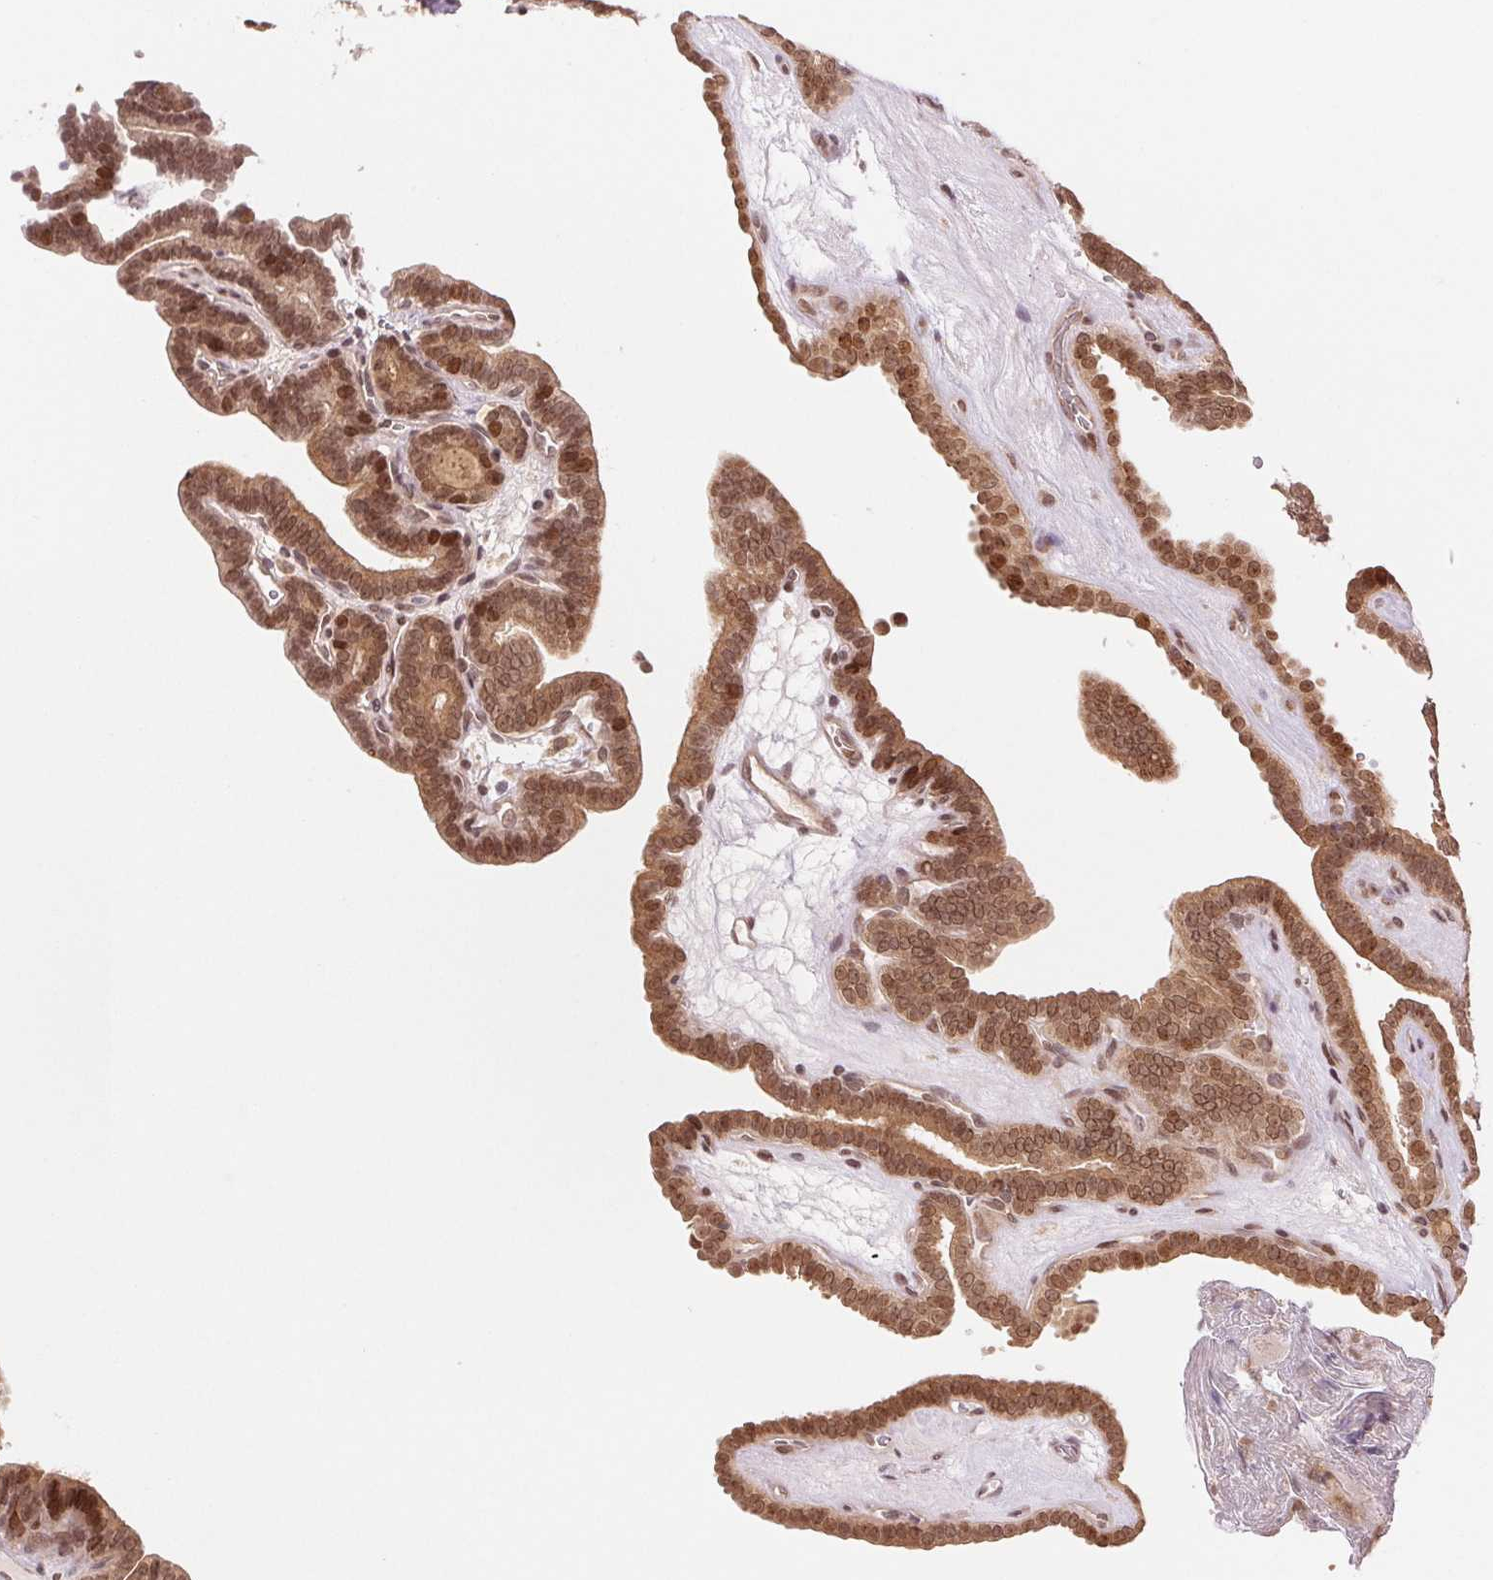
{"staining": {"intensity": "moderate", "quantity": ">75%", "location": "cytoplasmic/membranous,nuclear"}, "tissue": "thyroid cancer", "cell_type": "Tumor cells", "image_type": "cancer", "snomed": [{"axis": "morphology", "description": "Papillary adenocarcinoma, NOS"}, {"axis": "topography", "description": "Thyroid gland"}], "caption": "Immunohistochemical staining of thyroid papillary adenocarcinoma demonstrates medium levels of moderate cytoplasmic/membranous and nuclear expression in approximately >75% of tumor cells.", "gene": "ERI3", "patient": {"sex": "female", "age": 21}}